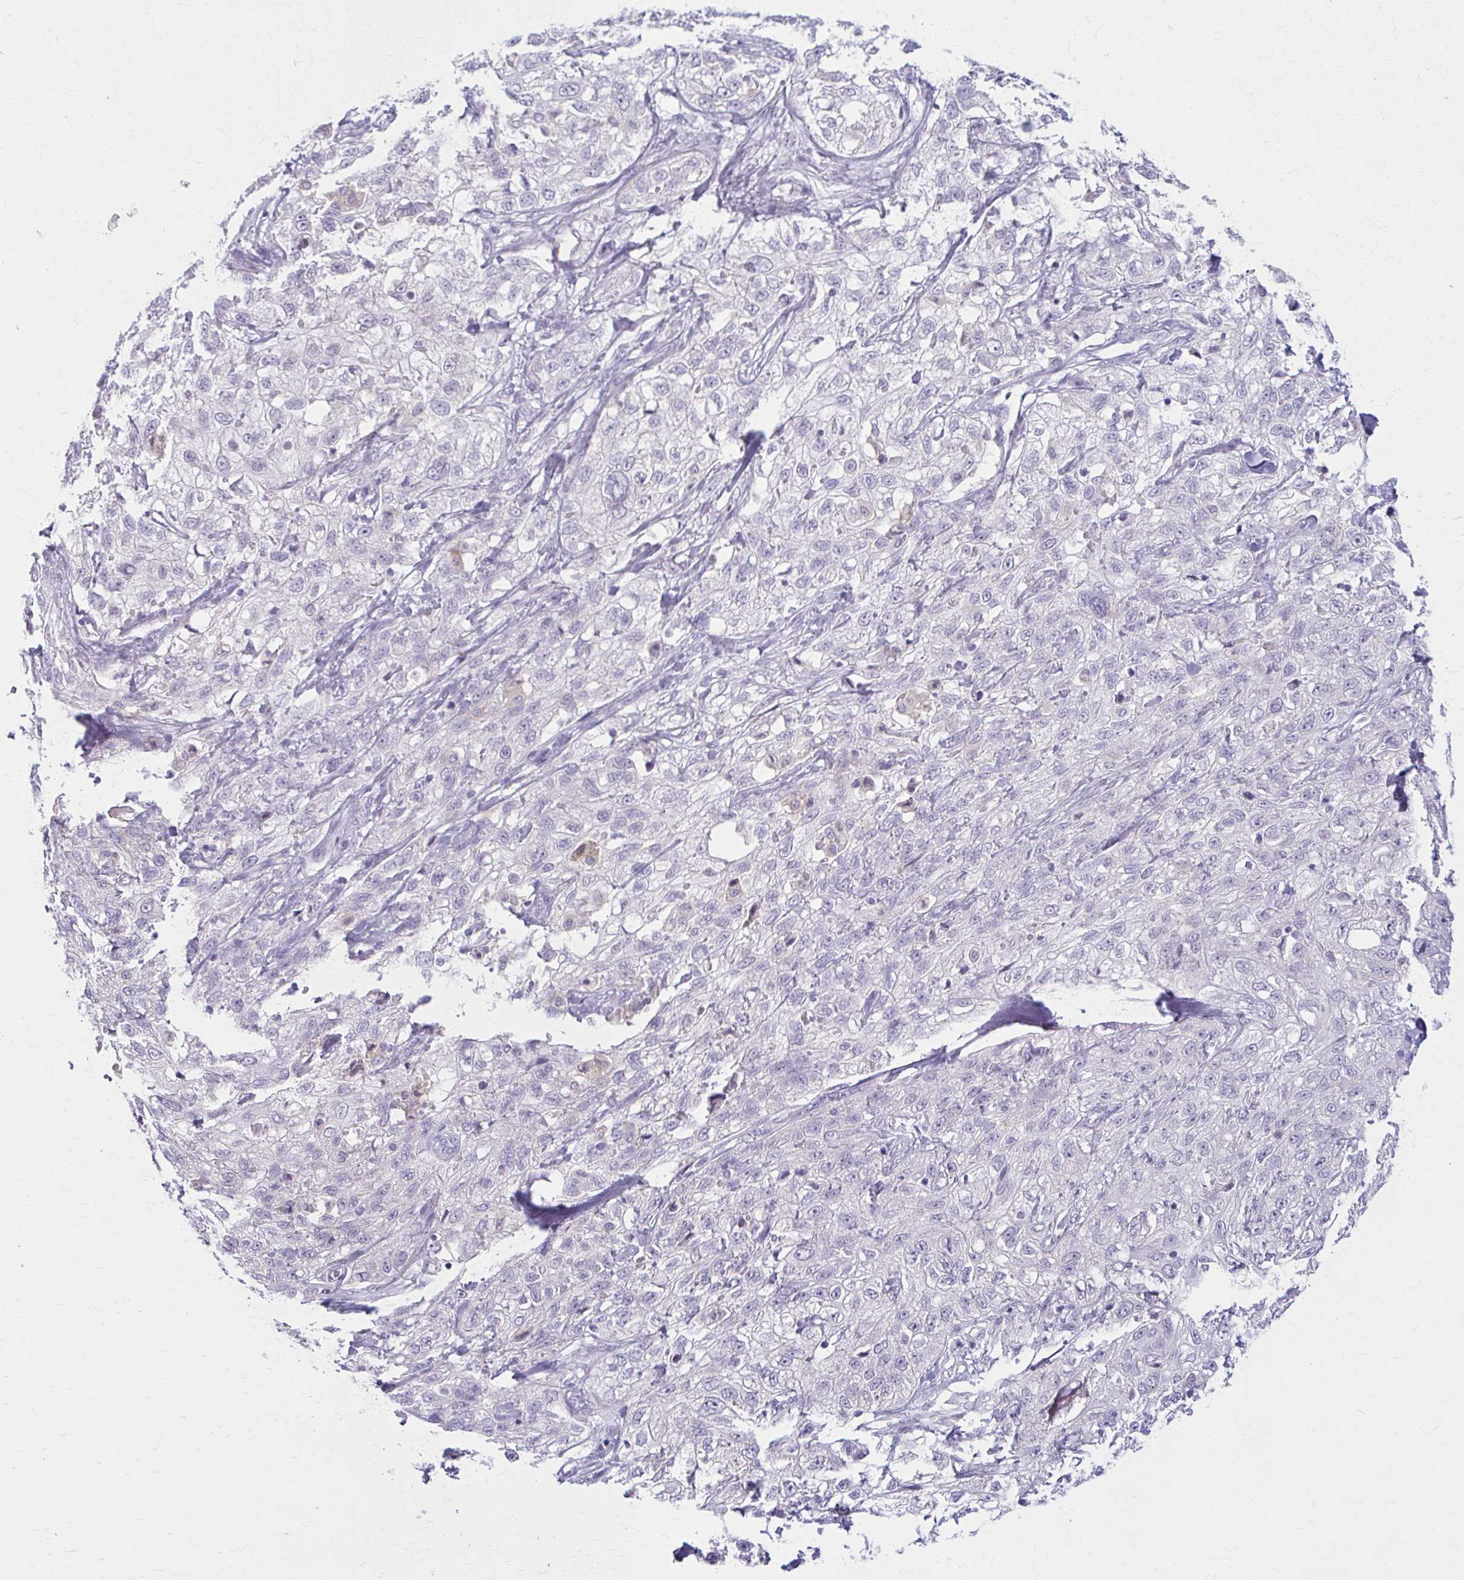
{"staining": {"intensity": "negative", "quantity": "none", "location": "none"}, "tissue": "skin cancer", "cell_type": "Tumor cells", "image_type": "cancer", "snomed": [{"axis": "morphology", "description": "Squamous cell carcinoma, NOS"}, {"axis": "topography", "description": "Skin"}, {"axis": "topography", "description": "Vulva"}], "caption": "Photomicrograph shows no protein expression in tumor cells of skin cancer (squamous cell carcinoma) tissue.", "gene": "LDLRAP1", "patient": {"sex": "female", "age": 86}}